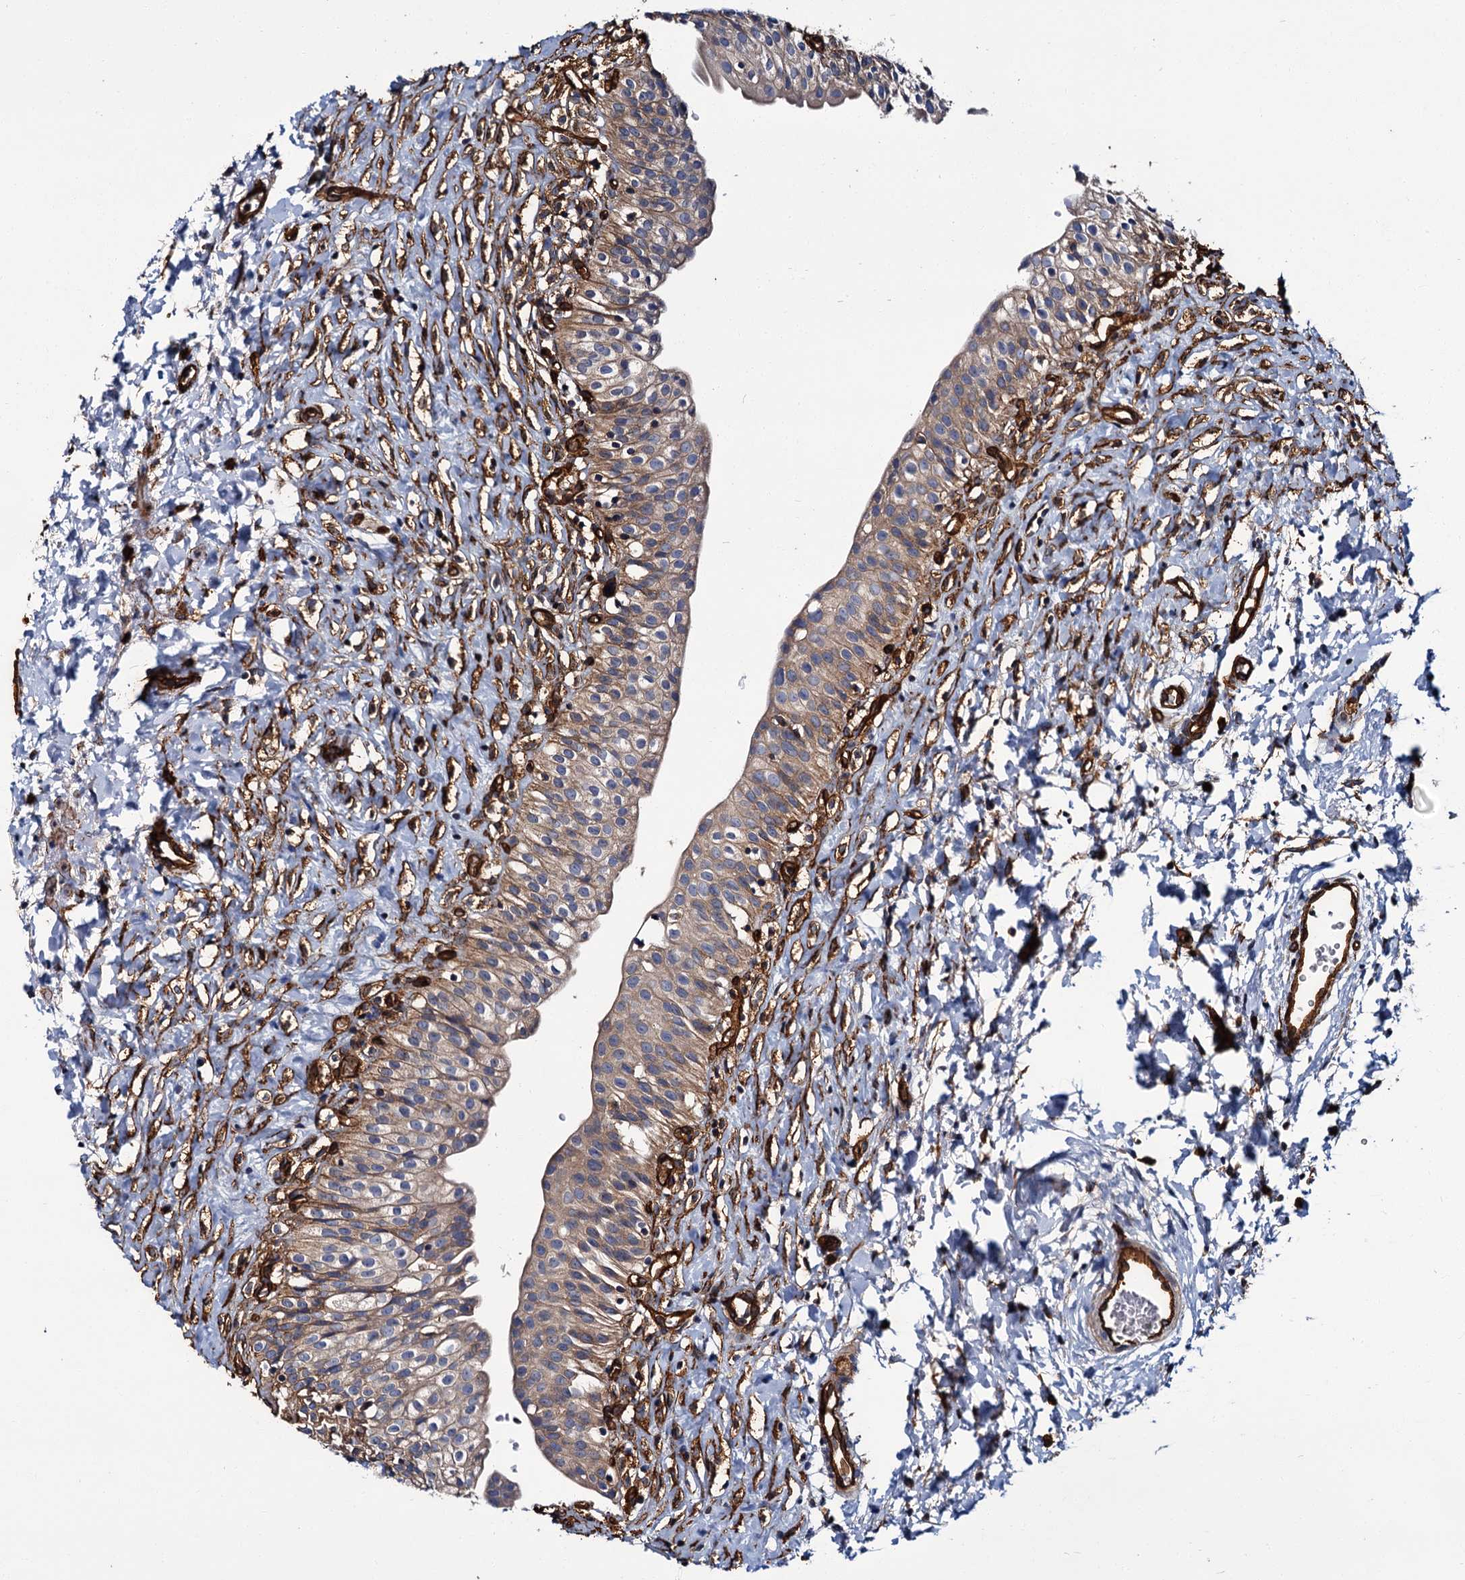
{"staining": {"intensity": "moderate", "quantity": "25%-75%", "location": "cytoplasmic/membranous"}, "tissue": "urinary bladder", "cell_type": "Urothelial cells", "image_type": "normal", "snomed": [{"axis": "morphology", "description": "Normal tissue, NOS"}, {"axis": "topography", "description": "Urinary bladder"}], "caption": "Immunohistochemical staining of benign human urinary bladder reveals medium levels of moderate cytoplasmic/membranous staining in about 25%-75% of urothelial cells. (IHC, brightfield microscopy, high magnification).", "gene": "CACNA1C", "patient": {"sex": "male", "age": 51}}